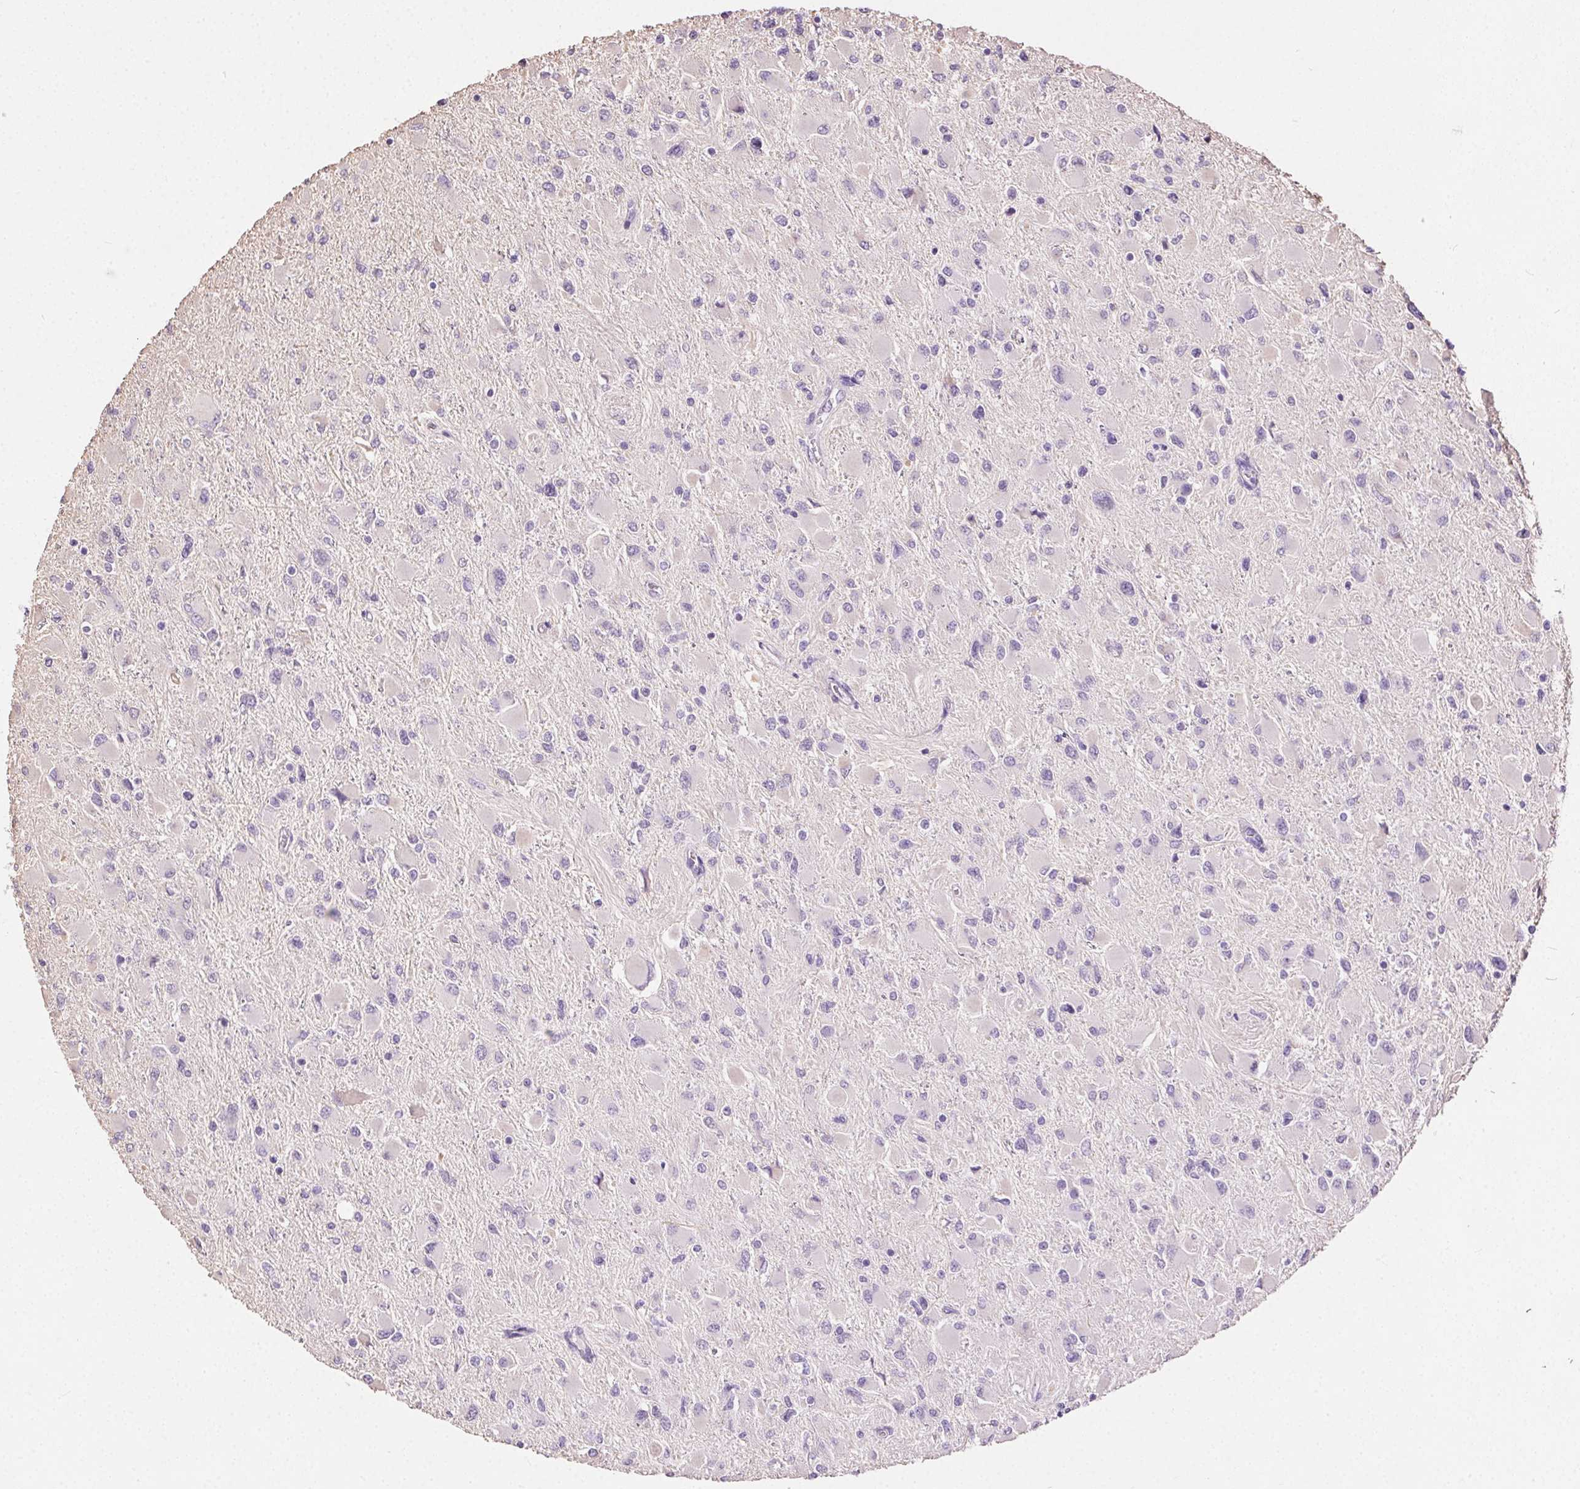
{"staining": {"intensity": "negative", "quantity": "none", "location": "none"}, "tissue": "glioma", "cell_type": "Tumor cells", "image_type": "cancer", "snomed": [{"axis": "morphology", "description": "Glioma, malignant, High grade"}, {"axis": "topography", "description": "Cerebral cortex"}], "caption": "There is no significant positivity in tumor cells of glioma.", "gene": "SYCE2", "patient": {"sex": "female", "age": 36}}